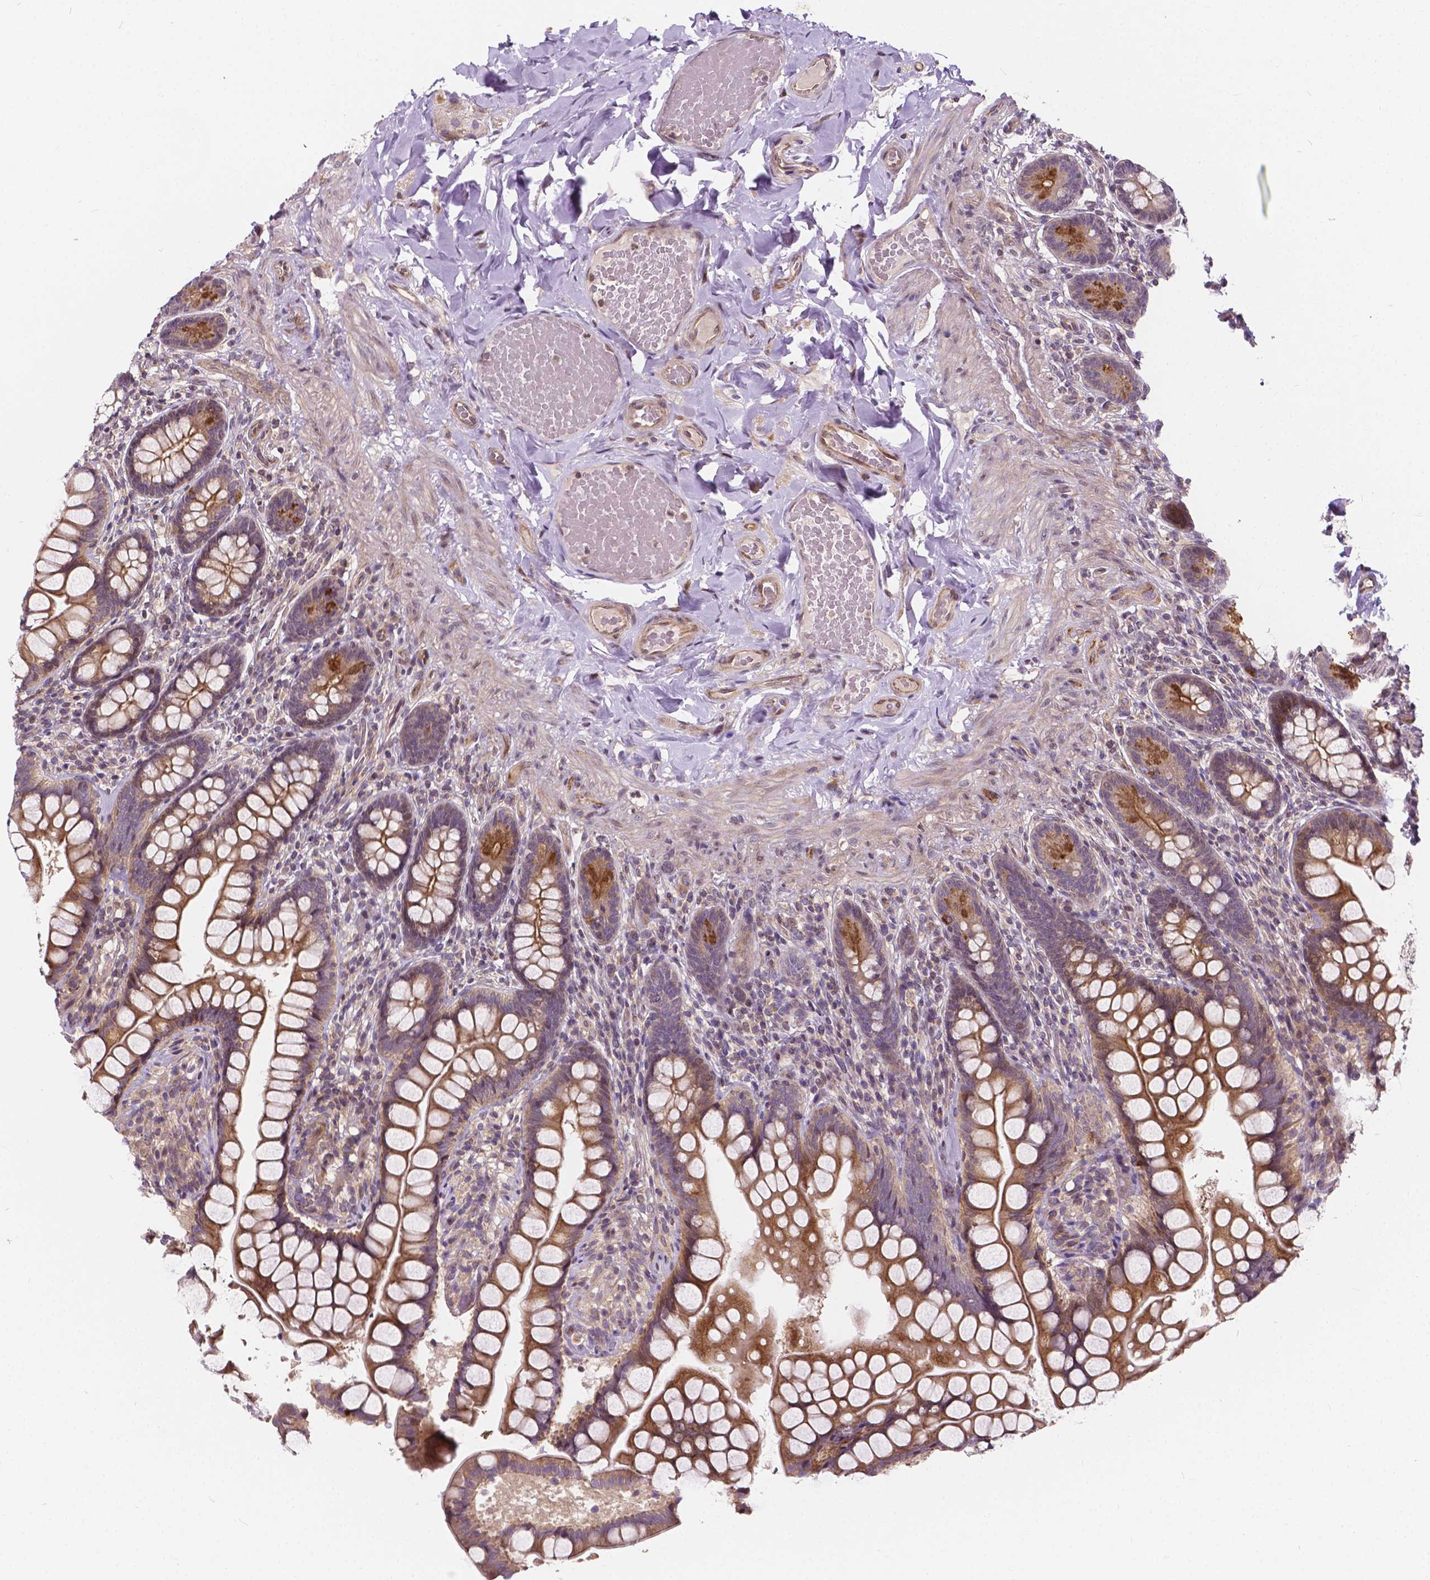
{"staining": {"intensity": "moderate", "quantity": ">75%", "location": "cytoplasmic/membranous"}, "tissue": "small intestine", "cell_type": "Glandular cells", "image_type": "normal", "snomed": [{"axis": "morphology", "description": "Normal tissue, NOS"}, {"axis": "topography", "description": "Small intestine"}], "caption": "Immunohistochemical staining of unremarkable small intestine reveals moderate cytoplasmic/membranous protein positivity in approximately >75% of glandular cells.", "gene": "INPP5E", "patient": {"sex": "male", "age": 70}}